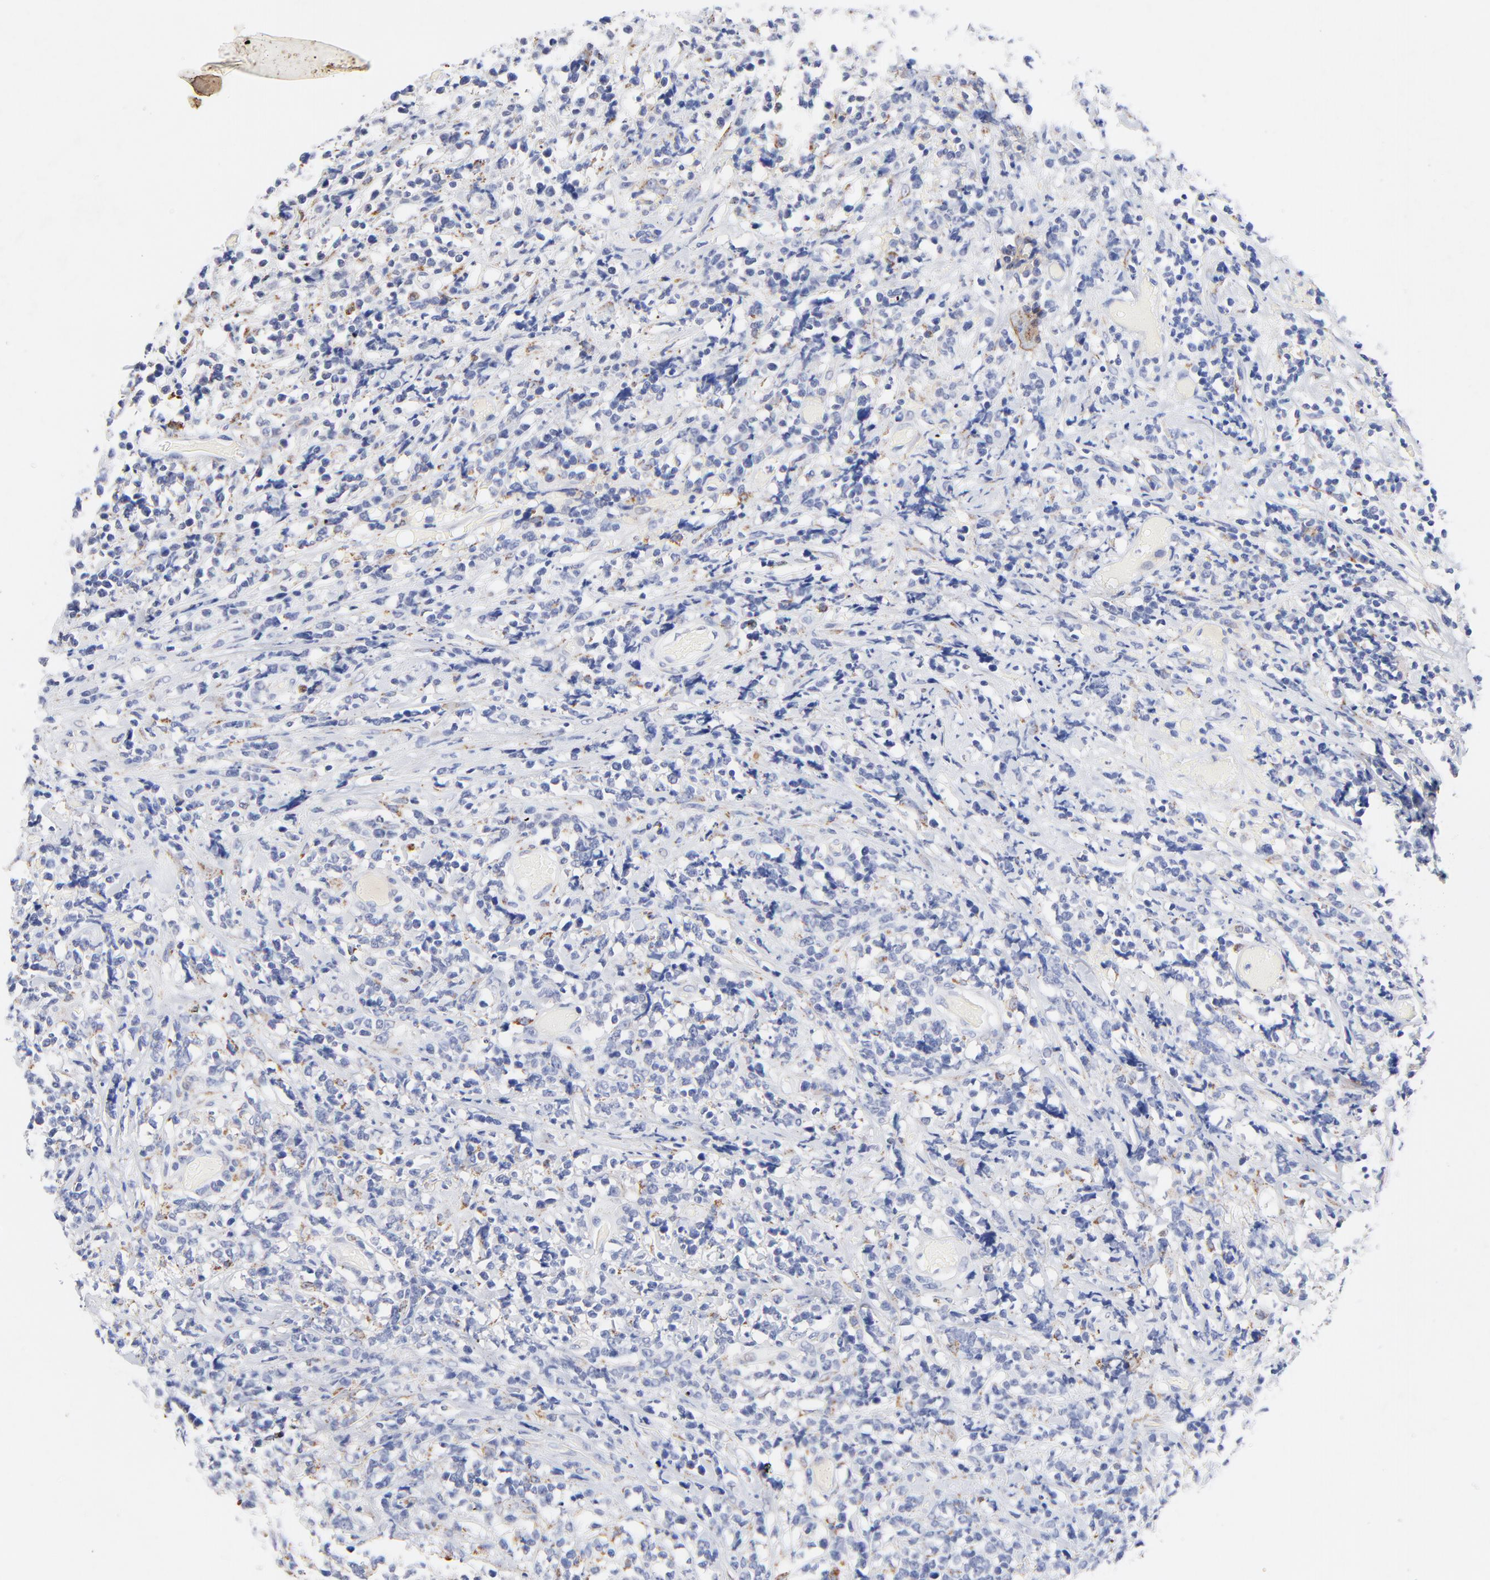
{"staining": {"intensity": "negative", "quantity": "none", "location": "none"}, "tissue": "lymphoma", "cell_type": "Tumor cells", "image_type": "cancer", "snomed": [{"axis": "morphology", "description": "Malignant lymphoma, non-Hodgkin's type, High grade"}, {"axis": "topography", "description": "Colon"}], "caption": "Immunohistochemical staining of human lymphoma reveals no significant staining in tumor cells.", "gene": "FBXO10", "patient": {"sex": "male", "age": 82}}